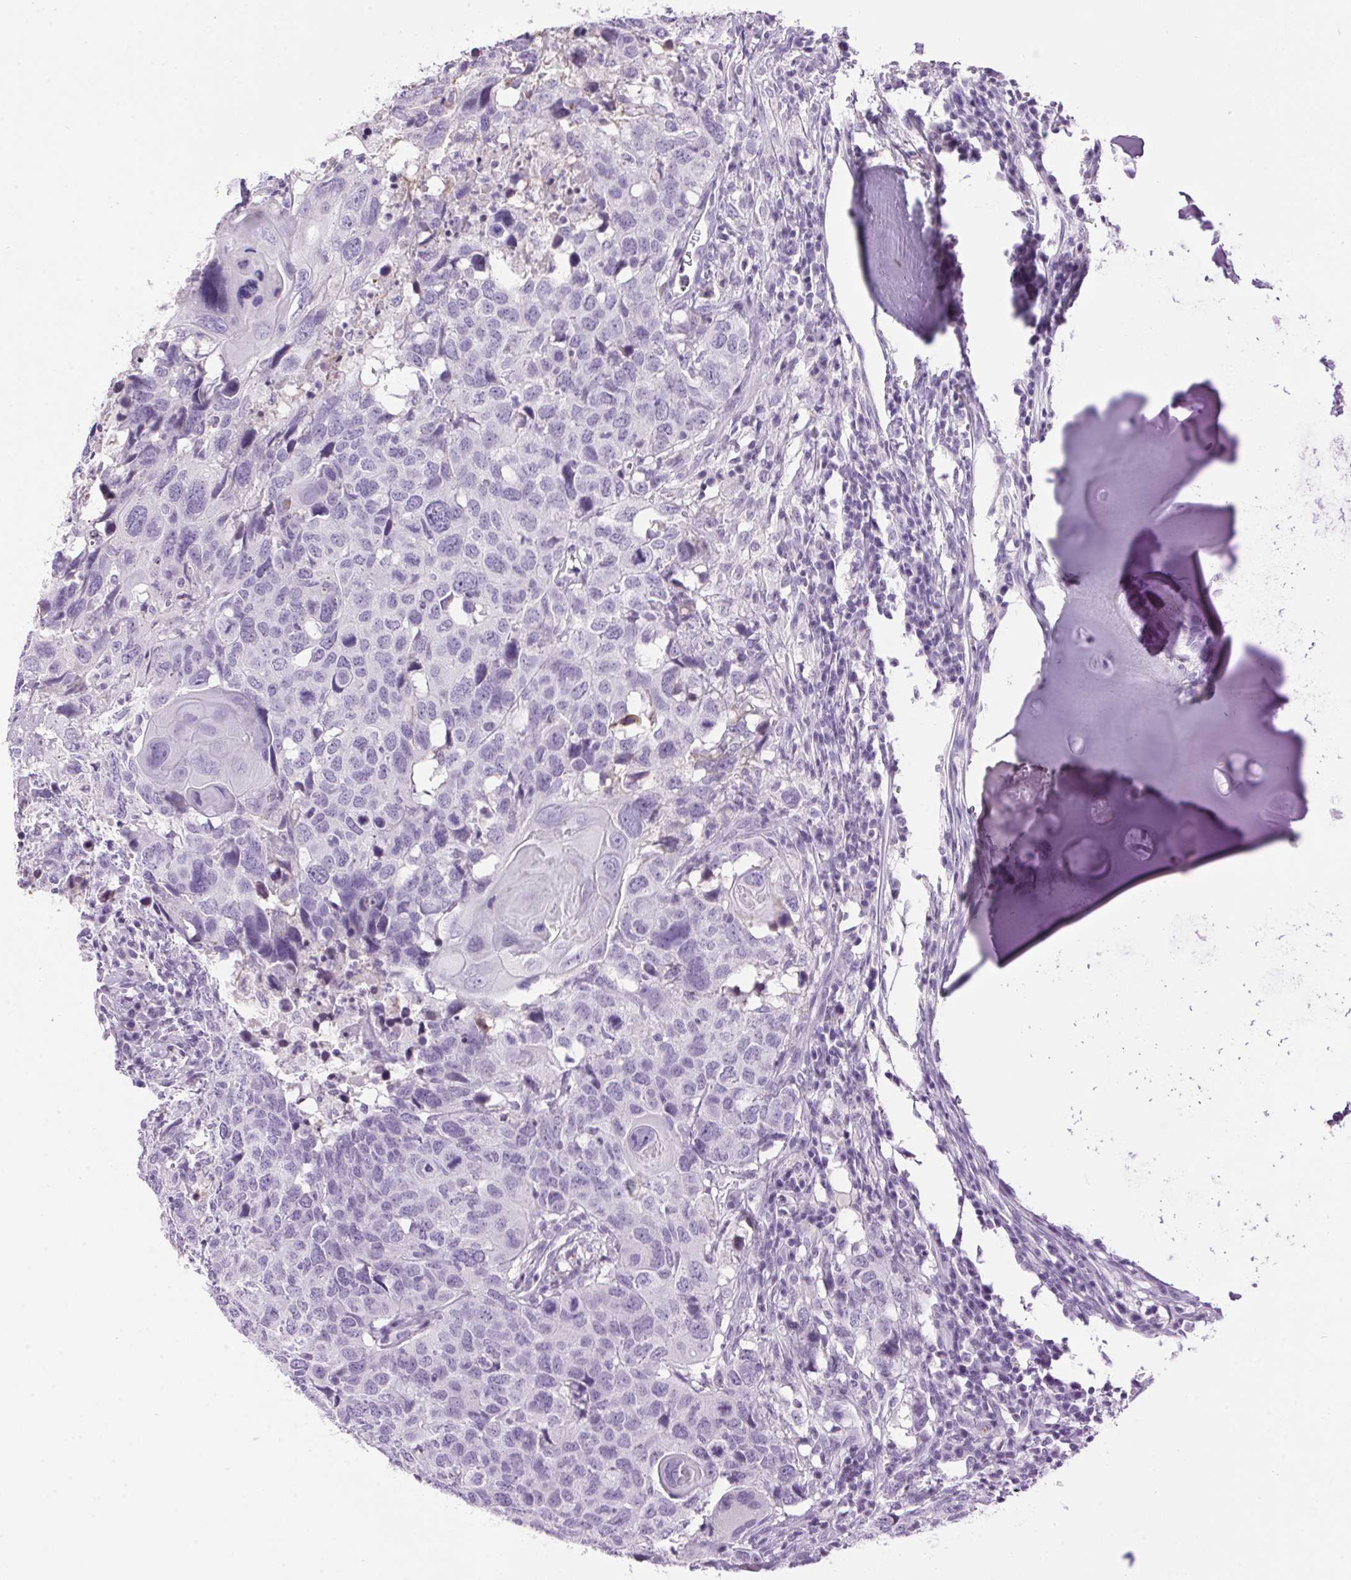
{"staining": {"intensity": "negative", "quantity": "none", "location": "none"}, "tissue": "head and neck cancer", "cell_type": "Tumor cells", "image_type": "cancer", "snomed": [{"axis": "morphology", "description": "Normal tissue, NOS"}, {"axis": "morphology", "description": "Squamous cell carcinoma, NOS"}, {"axis": "topography", "description": "Skeletal muscle"}, {"axis": "topography", "description": "Vascular tissue"}, {"axis": "topography", "description": "Peripheral nerve tissue"}, {"axis": "topography", "description": "Head-Neck"}], "caption": "Immunohistochemical staining of head and neck squamous cell carcinoma exhibits no significant positivity in tumor cells.", "gene": "TMEM88B", "patient": {"sex": "male", "age": 66}}